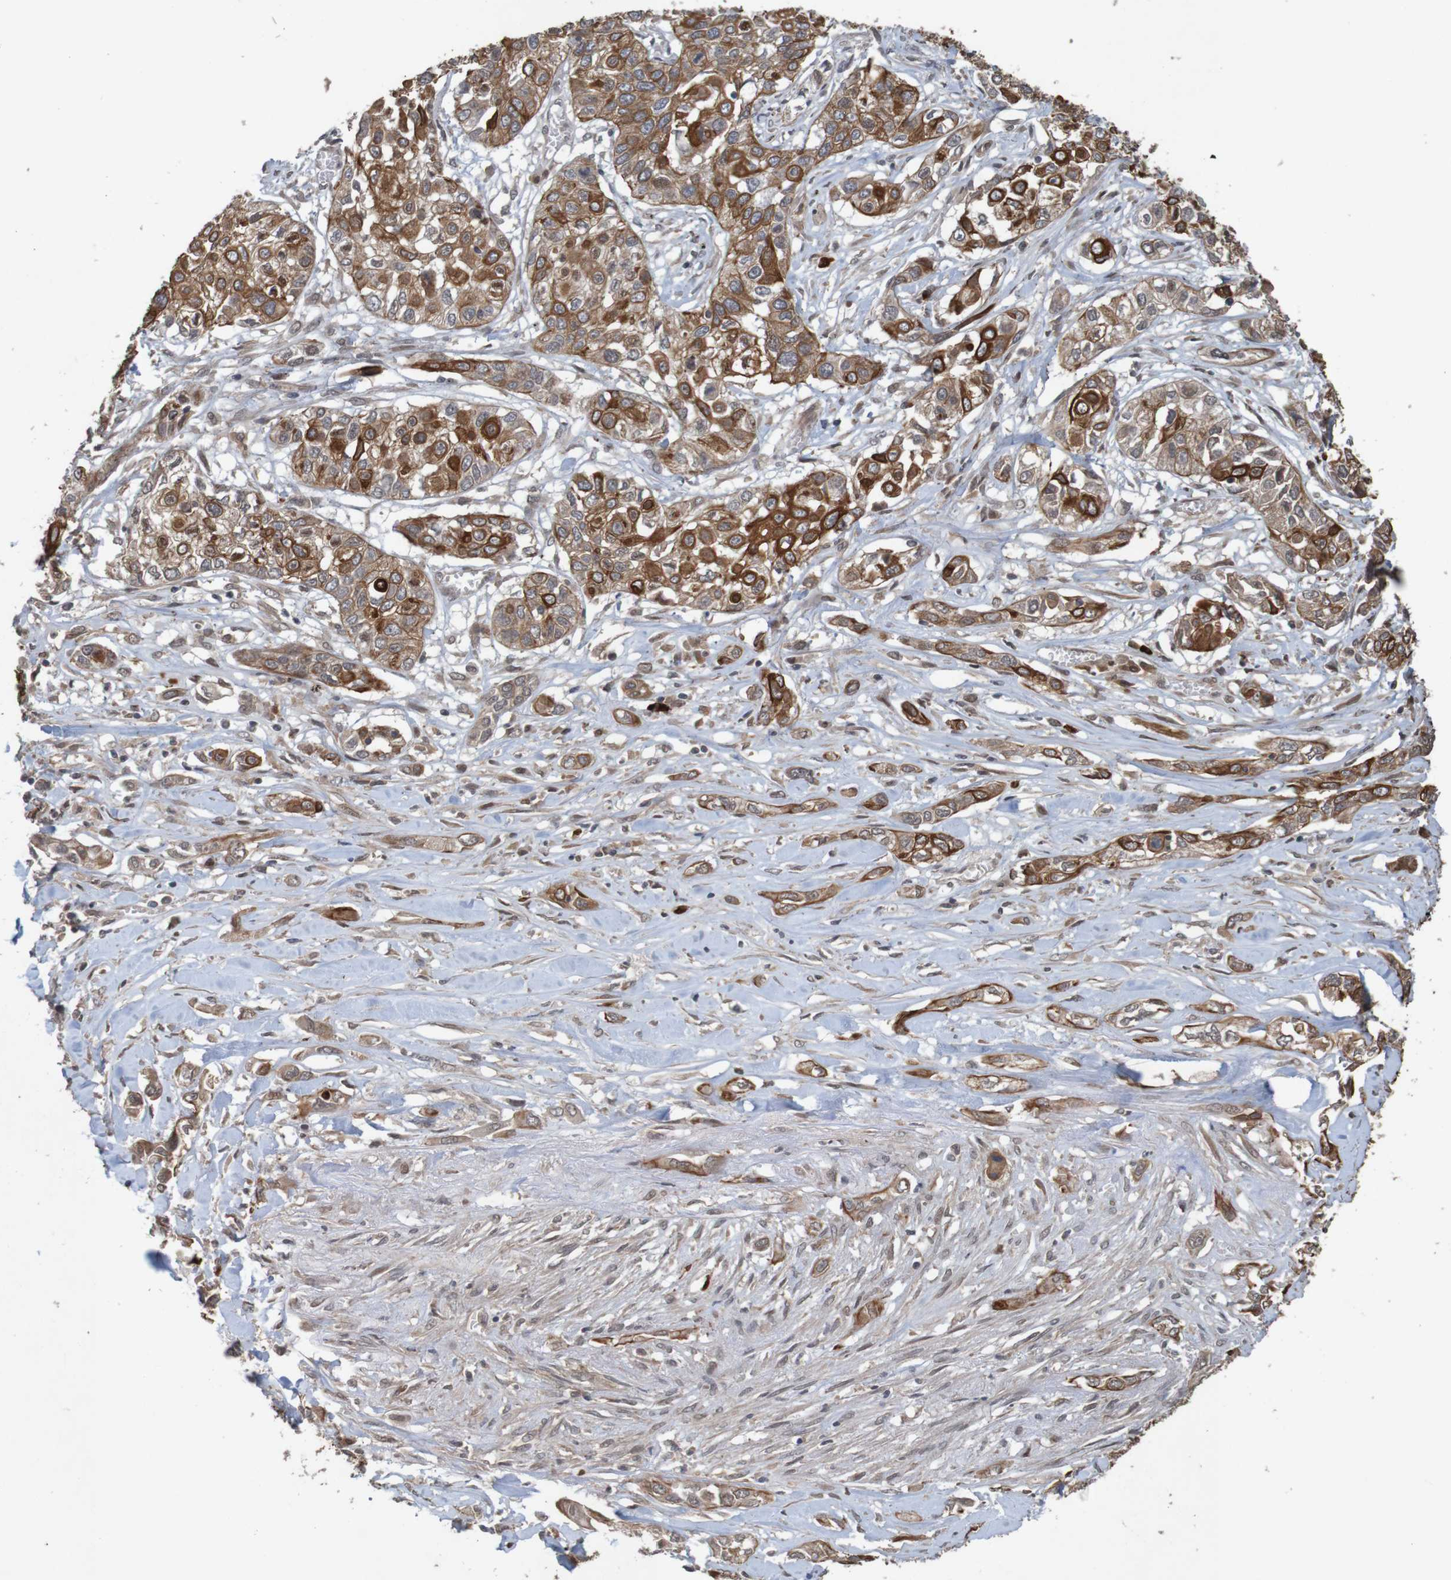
{"staining": {"intensity": "strong", "quantity": ">75%", "location": "cytoplasmic/membranous"}, "tissue": "lung cancer", "cell_type": "Tumor cells", "image_type": "cancer", "snomed": [{"axis": "morphology", "description": "Squamous cell carcinoma, NOS"}, {"axis": "topography", "description": "Lung"}], "caption": "Strong cytoplasmic/membranous staining for a protein is appreciated in about >75% of tumor cells of lung cancer using immunohistochemistry (IHC).", "gene": "ARHGEF11", "patient": {"sex": "male", "age": 71}}